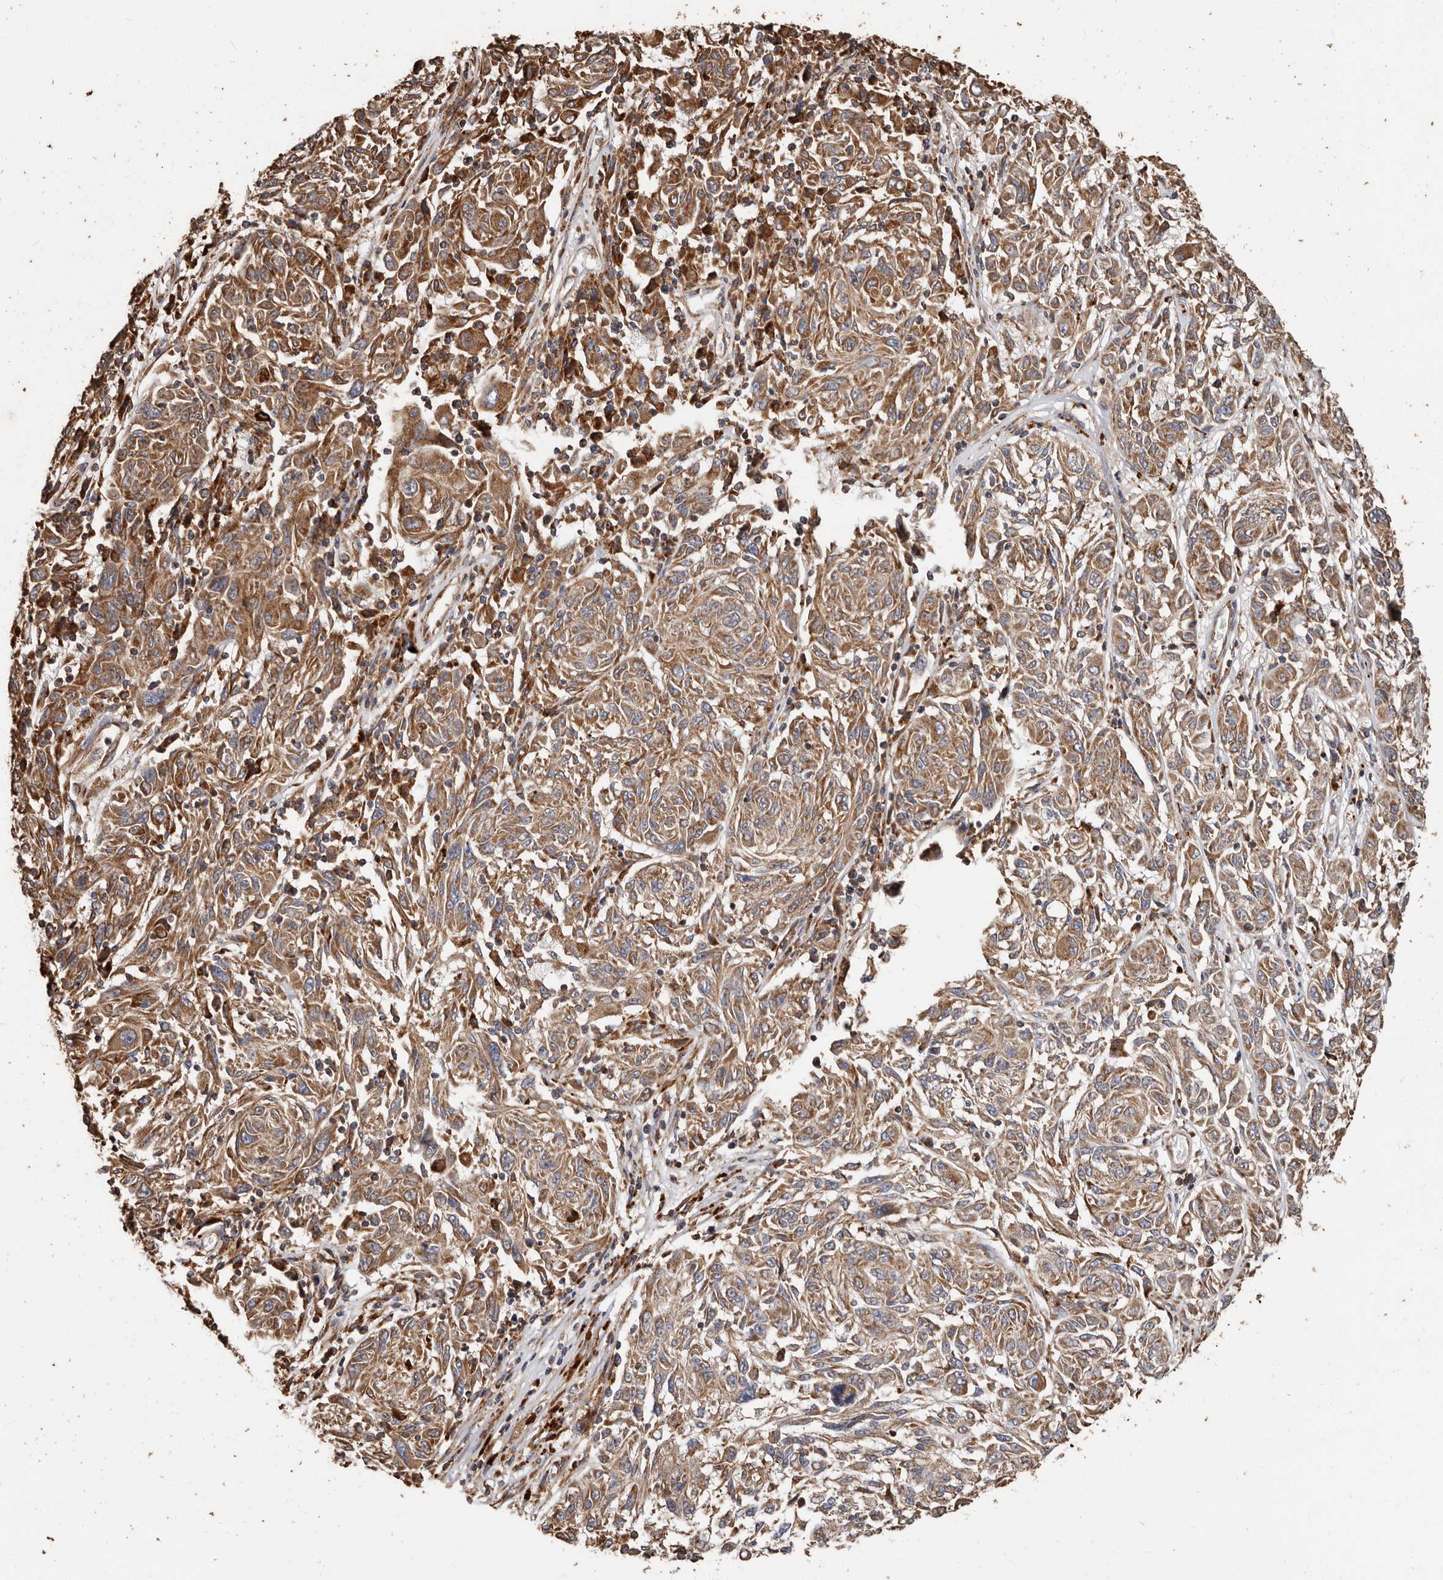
{"staining": {"intensity": "moderate", "quantity": ">75%", "location": "cytoplasmic/membranous"}, "tissue": "melanoma", "cell_type": "Tumor cells", "image_type": "cancer", "snomed": [{"axis": "morphology", "description": "Malignant melanoma, NOS"}, {"axis": "topography", "description": "Skin"}], "caption": "Moderate cytoplasmic/membranous protein positivity is identified in about >75% of tumor cells in melanoma. (brown staining indicates protein expression, while blue staining denotes nuclei).", "gene": "OSGIN2", "patient": {"sex": "male", "age": 53}}